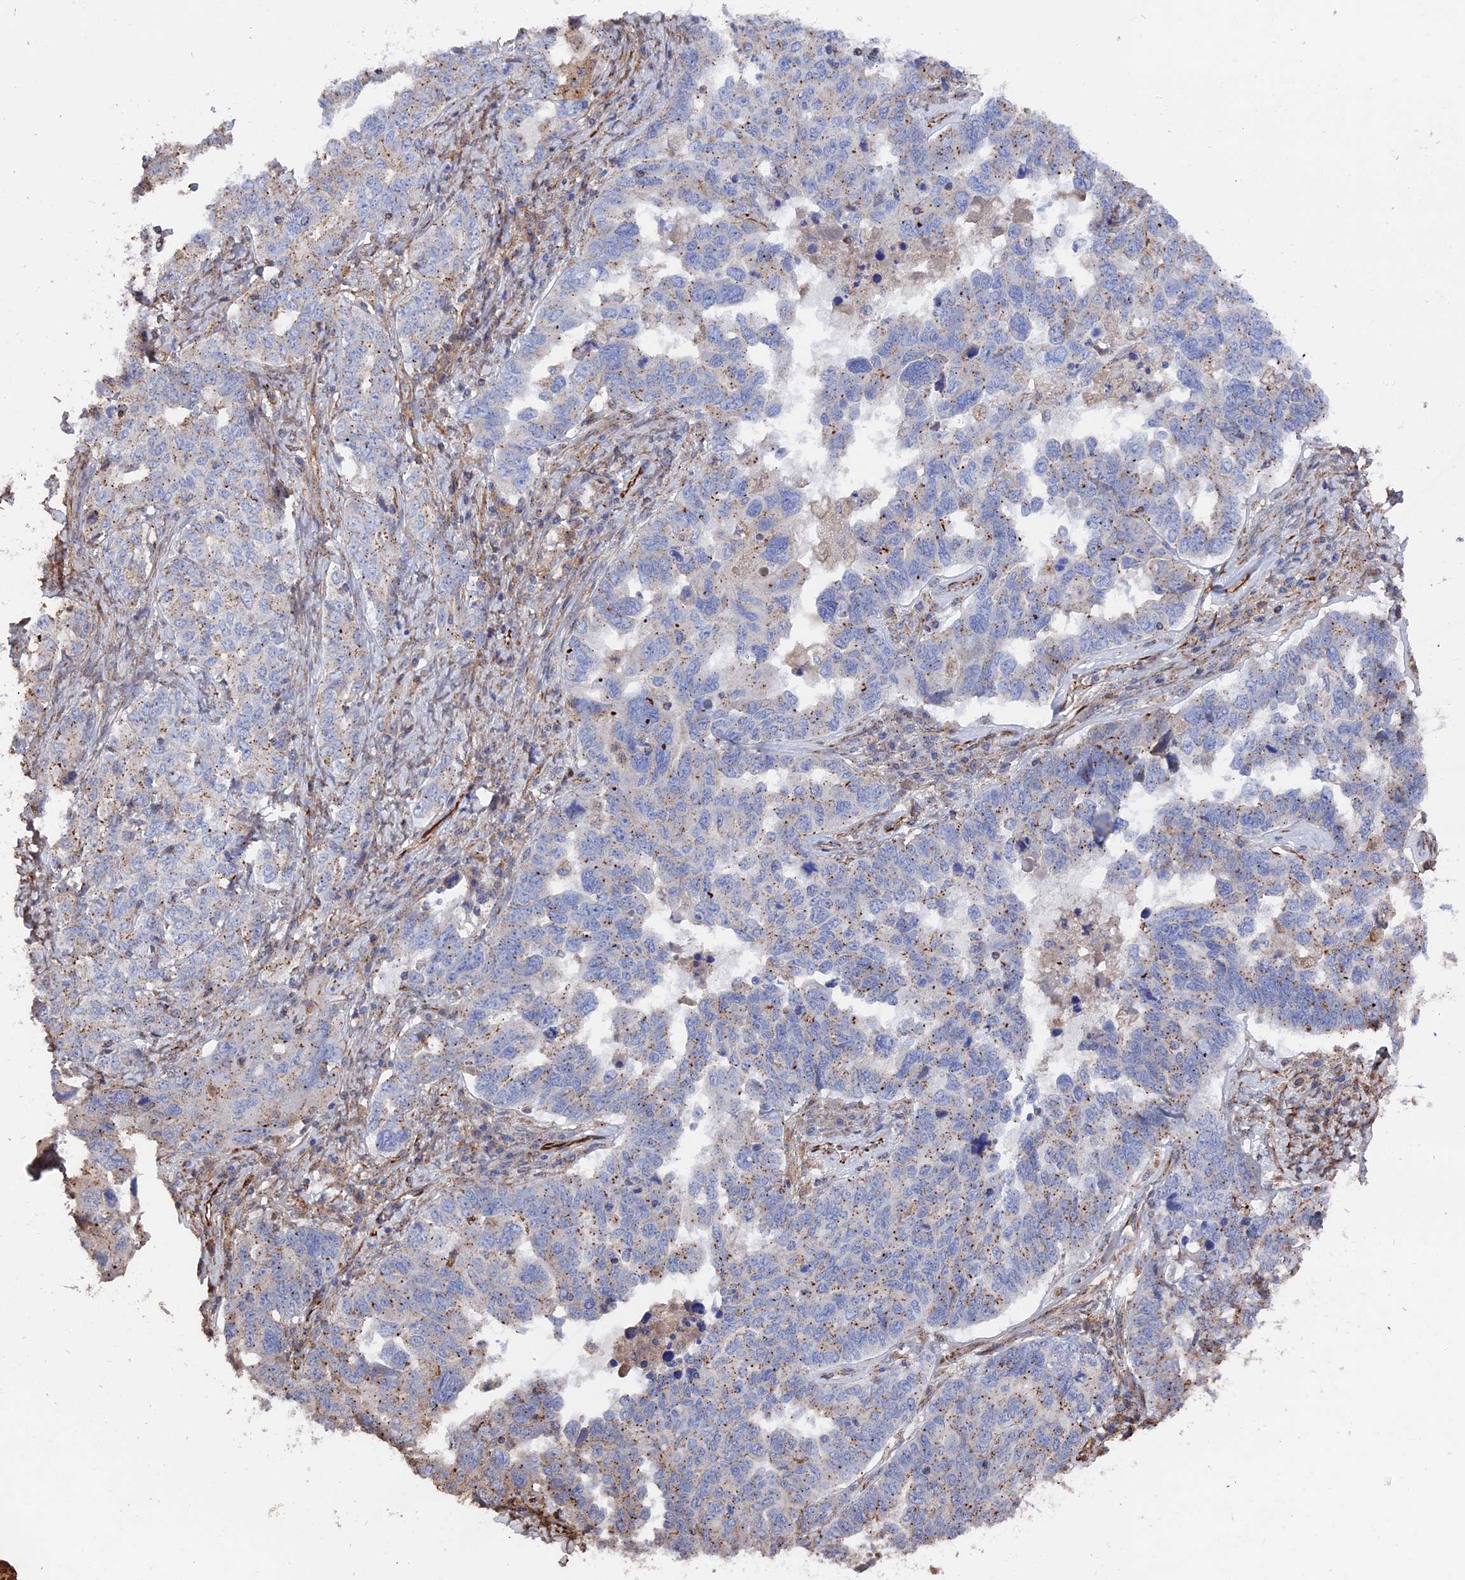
{"staining": {"intensity": "moderate", "quantity": "<25%", "location": "cytoplasmic/membranous"}, "tissue": "ovarian cancer", "cell_type": "Tumor cells", "image_type": "cancer", "snomed": [{"axis": "morphology", "description": "Carcinoma, endometroid"}, {"axis": "topography", "description": "Ovary"}], "caption": "Immunohistochemical staining of human ovarian cancer (endometroid carcinoma) shows moderate cytoplasmic/membranous protein staining in about <25% of tumor cells.", "gene": "SMG9", "patient": {"sex": "female", "age": 62}}